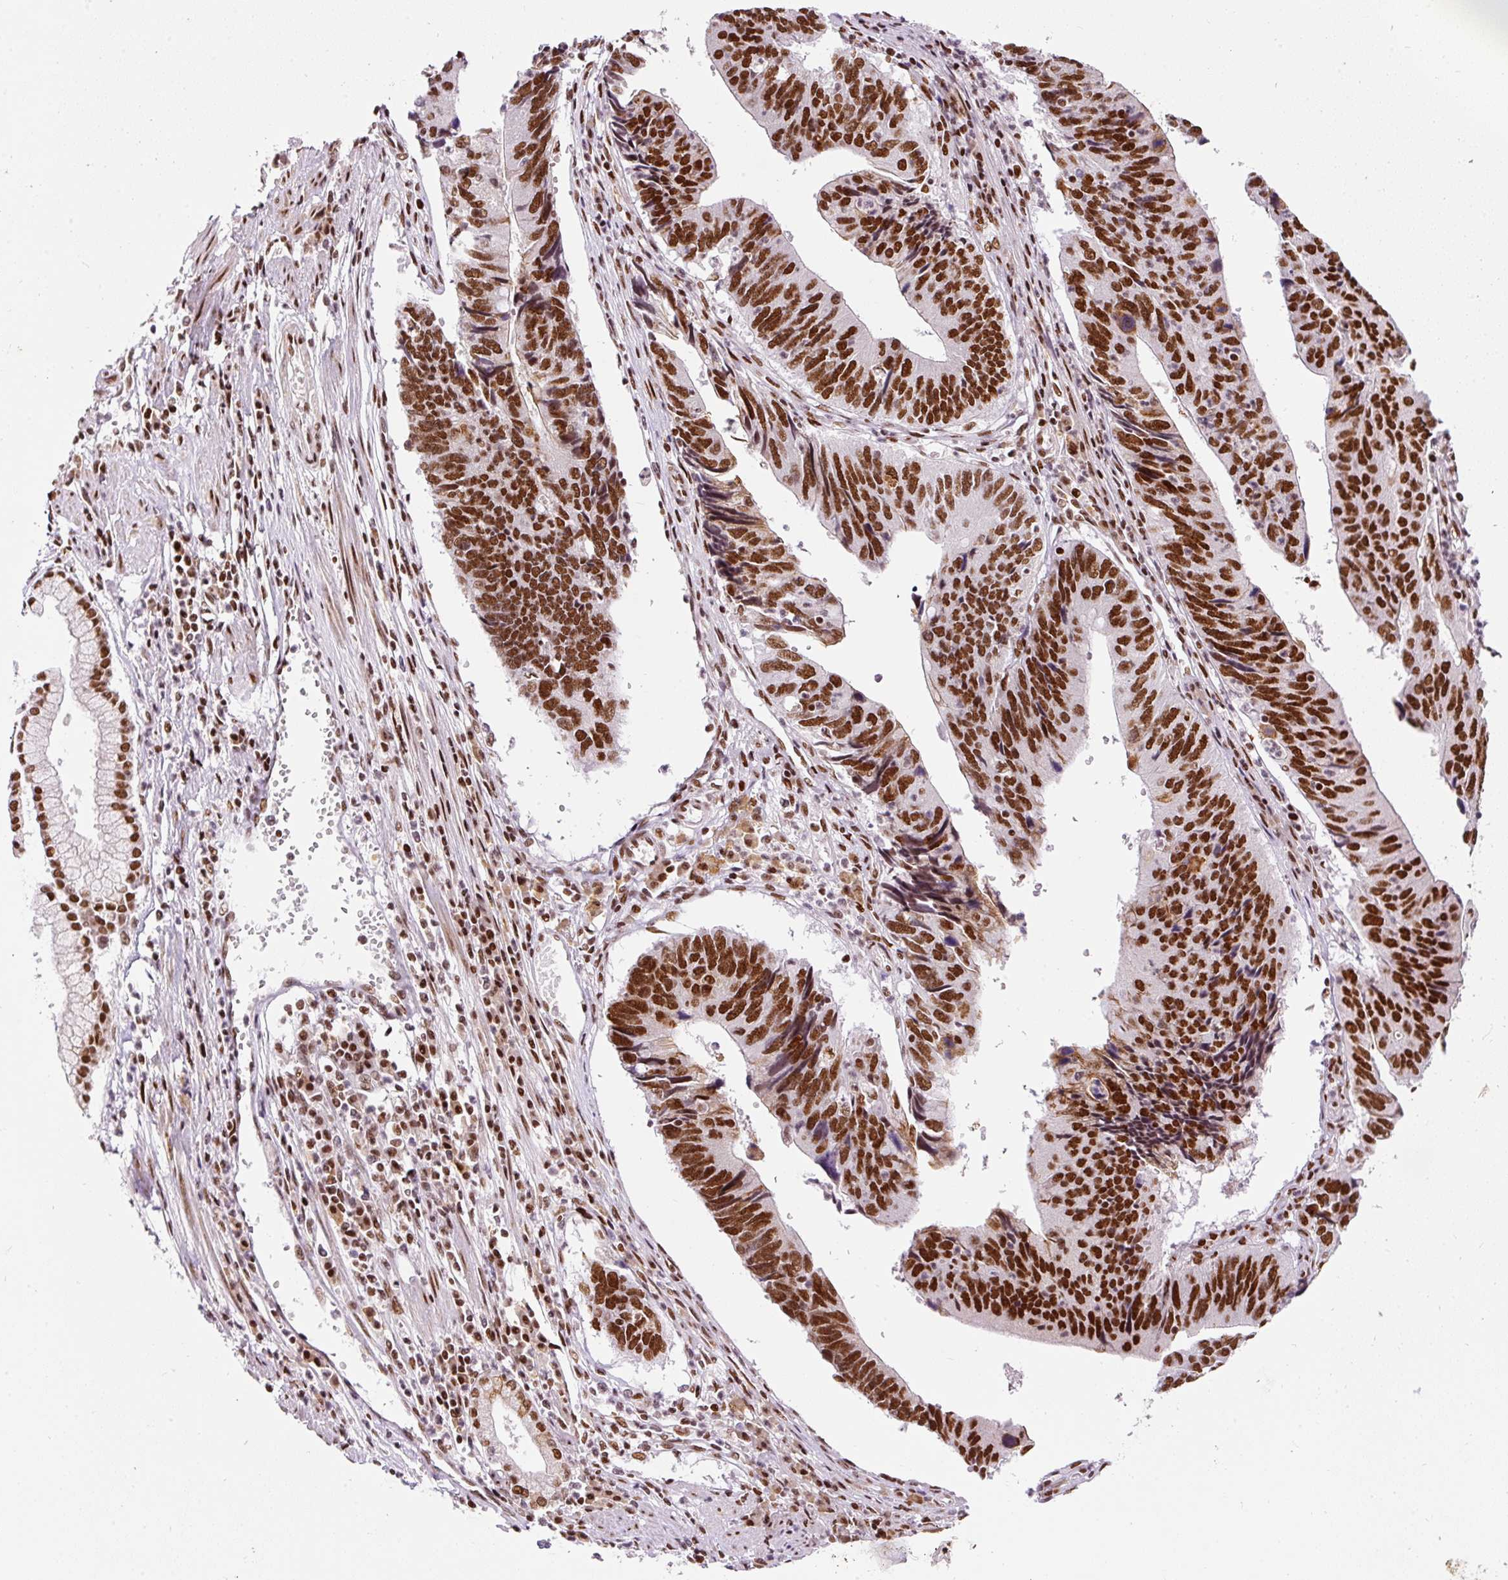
{"staining": {"intensity": "strong", "quantity": ">75%", "location": "nuclear"}, "tissue": "stomach cancer", "cell_type": "Tumor cells", "image_type": "cancer", "snomed": [{"axis": "morphology", "description": "Adenocarcinoma, NOS"}, {"axis": "topography", "description": "Stomach"}], "caption": "Stomach adenocarcinoma stained with a brown dye reveals strong nuclear positive expression in approximately >75% of tumor cells.", "gene": "HNRNPC", "patient": {"sex": "male", "age": 59}}